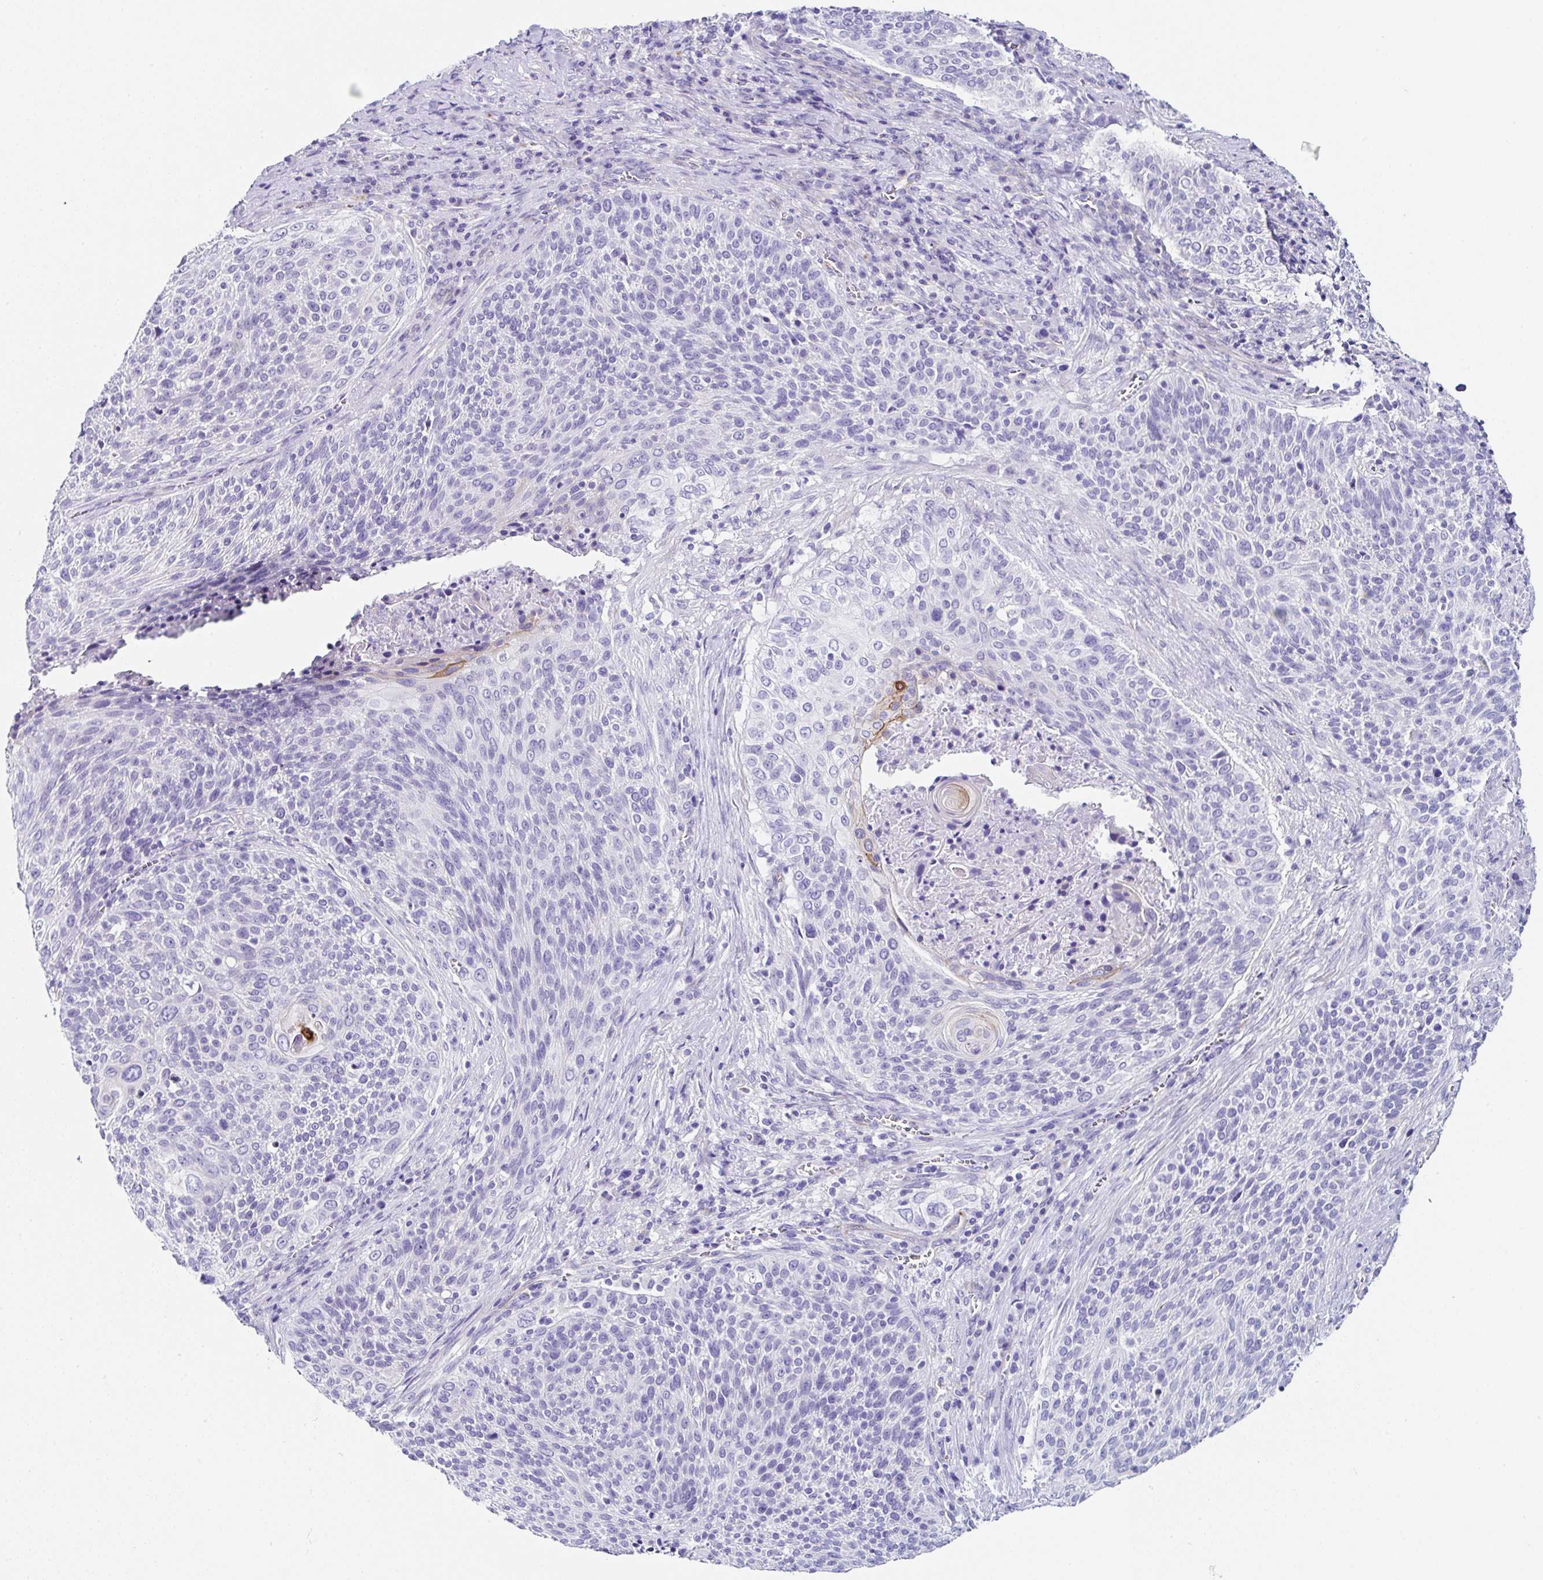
{"staining": {"intensity": "negative", "quantity": "none", "location": "none"}, "tissue": "cervical cancer", "cell_type": "Tumor cells", "image_type": "cancer", "snomed": [{"axis": "morphology", "description": "Squamous cell carcinoma, NOS"}, {"axis": "topography", "description": "Cervix"}], "caption": "Immunohistochemical staining of human squamous cell carcinoma (cervical) displays no significant staining in tumor cells.", "gene": "TMPRSS11E", "patient": {"sex": "female", "age": 31}}